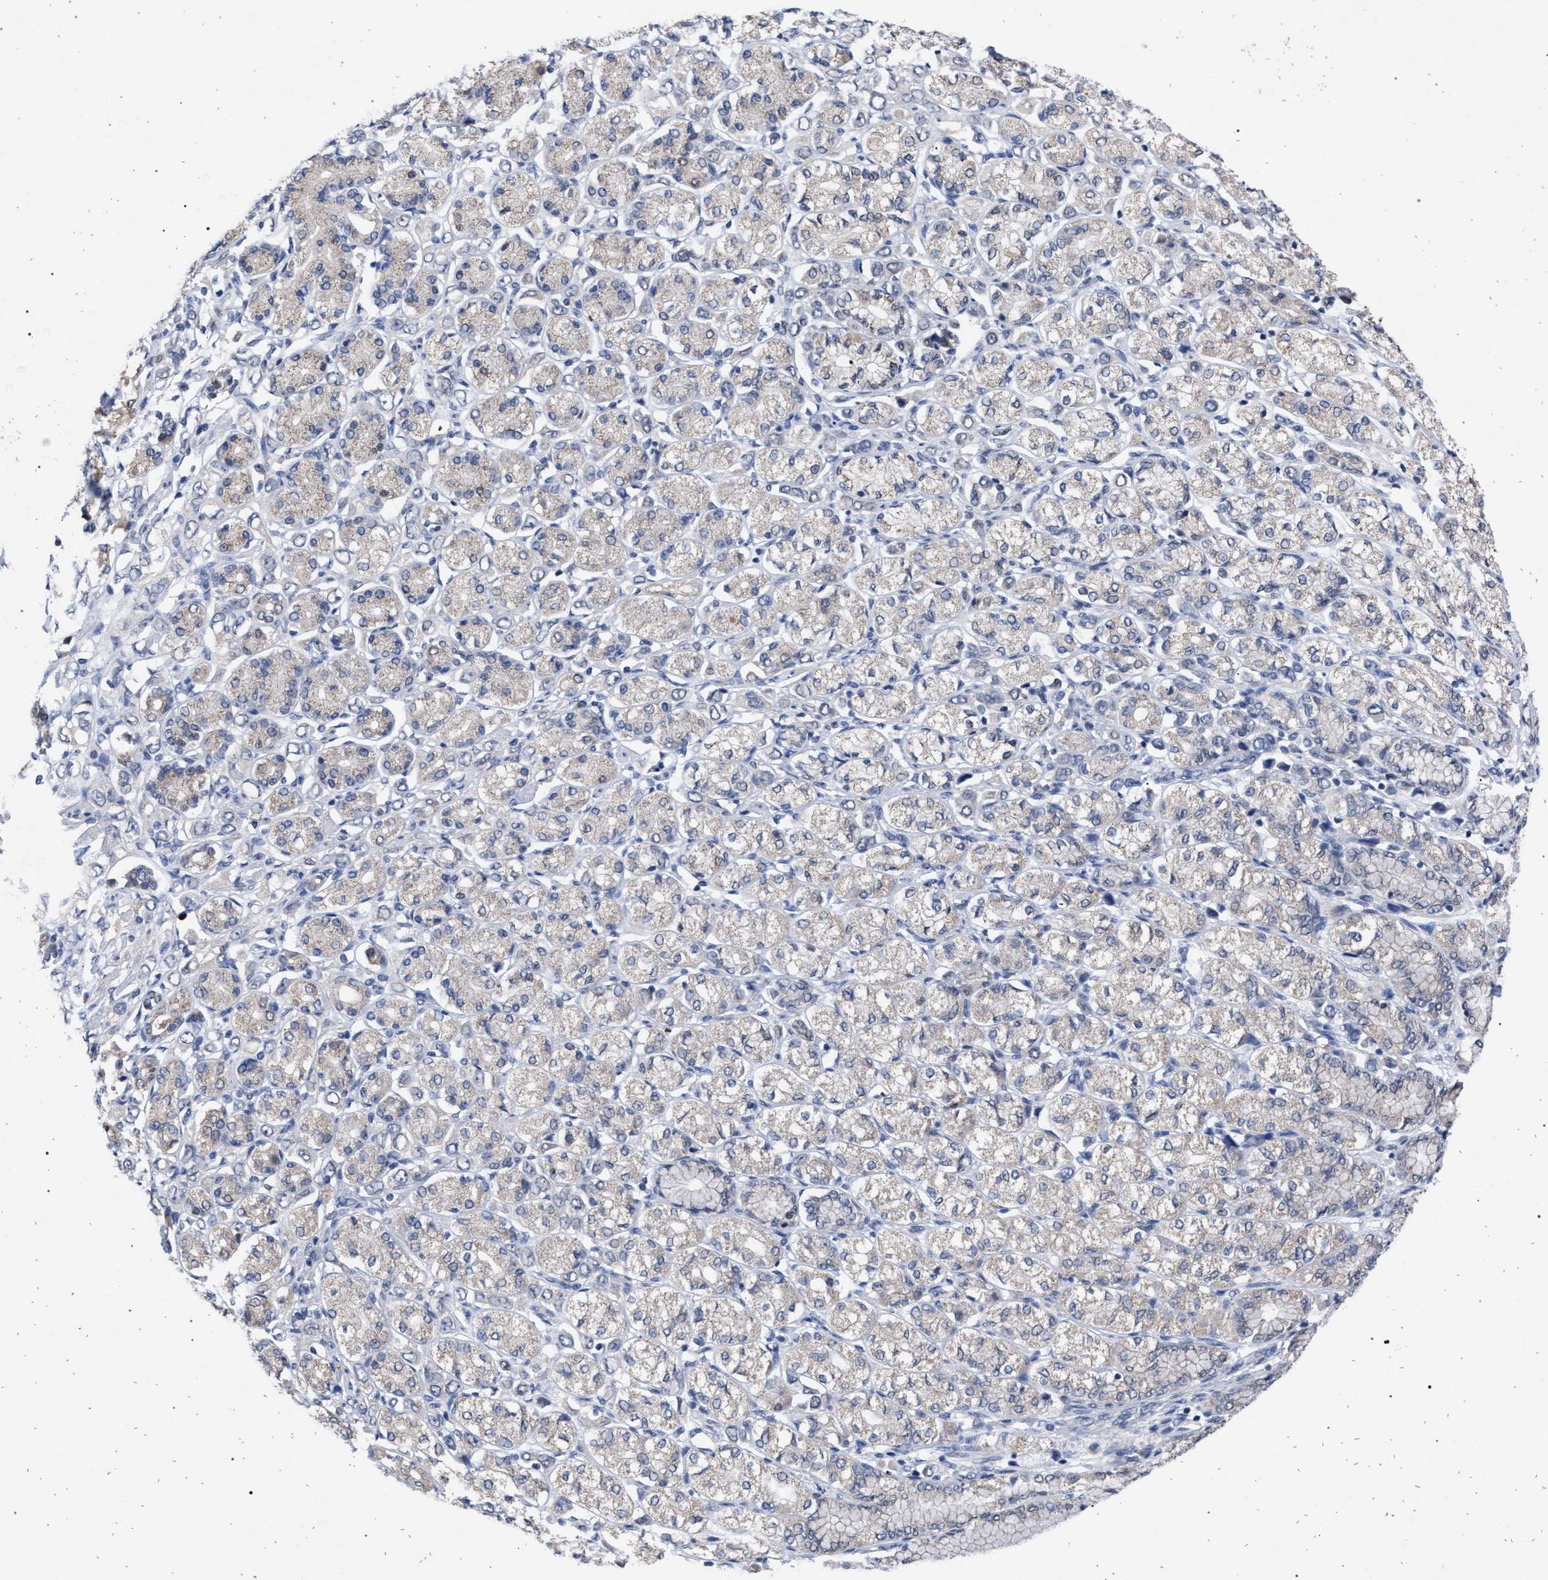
{"staining": {"intensity": "negative", "quantity": "none", "location": "none"}, "tissue": "stomach cancer", "cell_type": "Tumor cells", "image_type": "cancer", "snomed": [{"axis": "morphology", "description": "Adenocarcinoma, NOS"}, {"axis": "topography", "description": "Stomach"}], "caption": "A micrograph of stomach adenocarcinoma stained for a protein shows no brown staining in tumor cells. Nuclei are stained in blue.", "gene": "GOLGA2", "patient": {"sex": "female", "age": 65}}